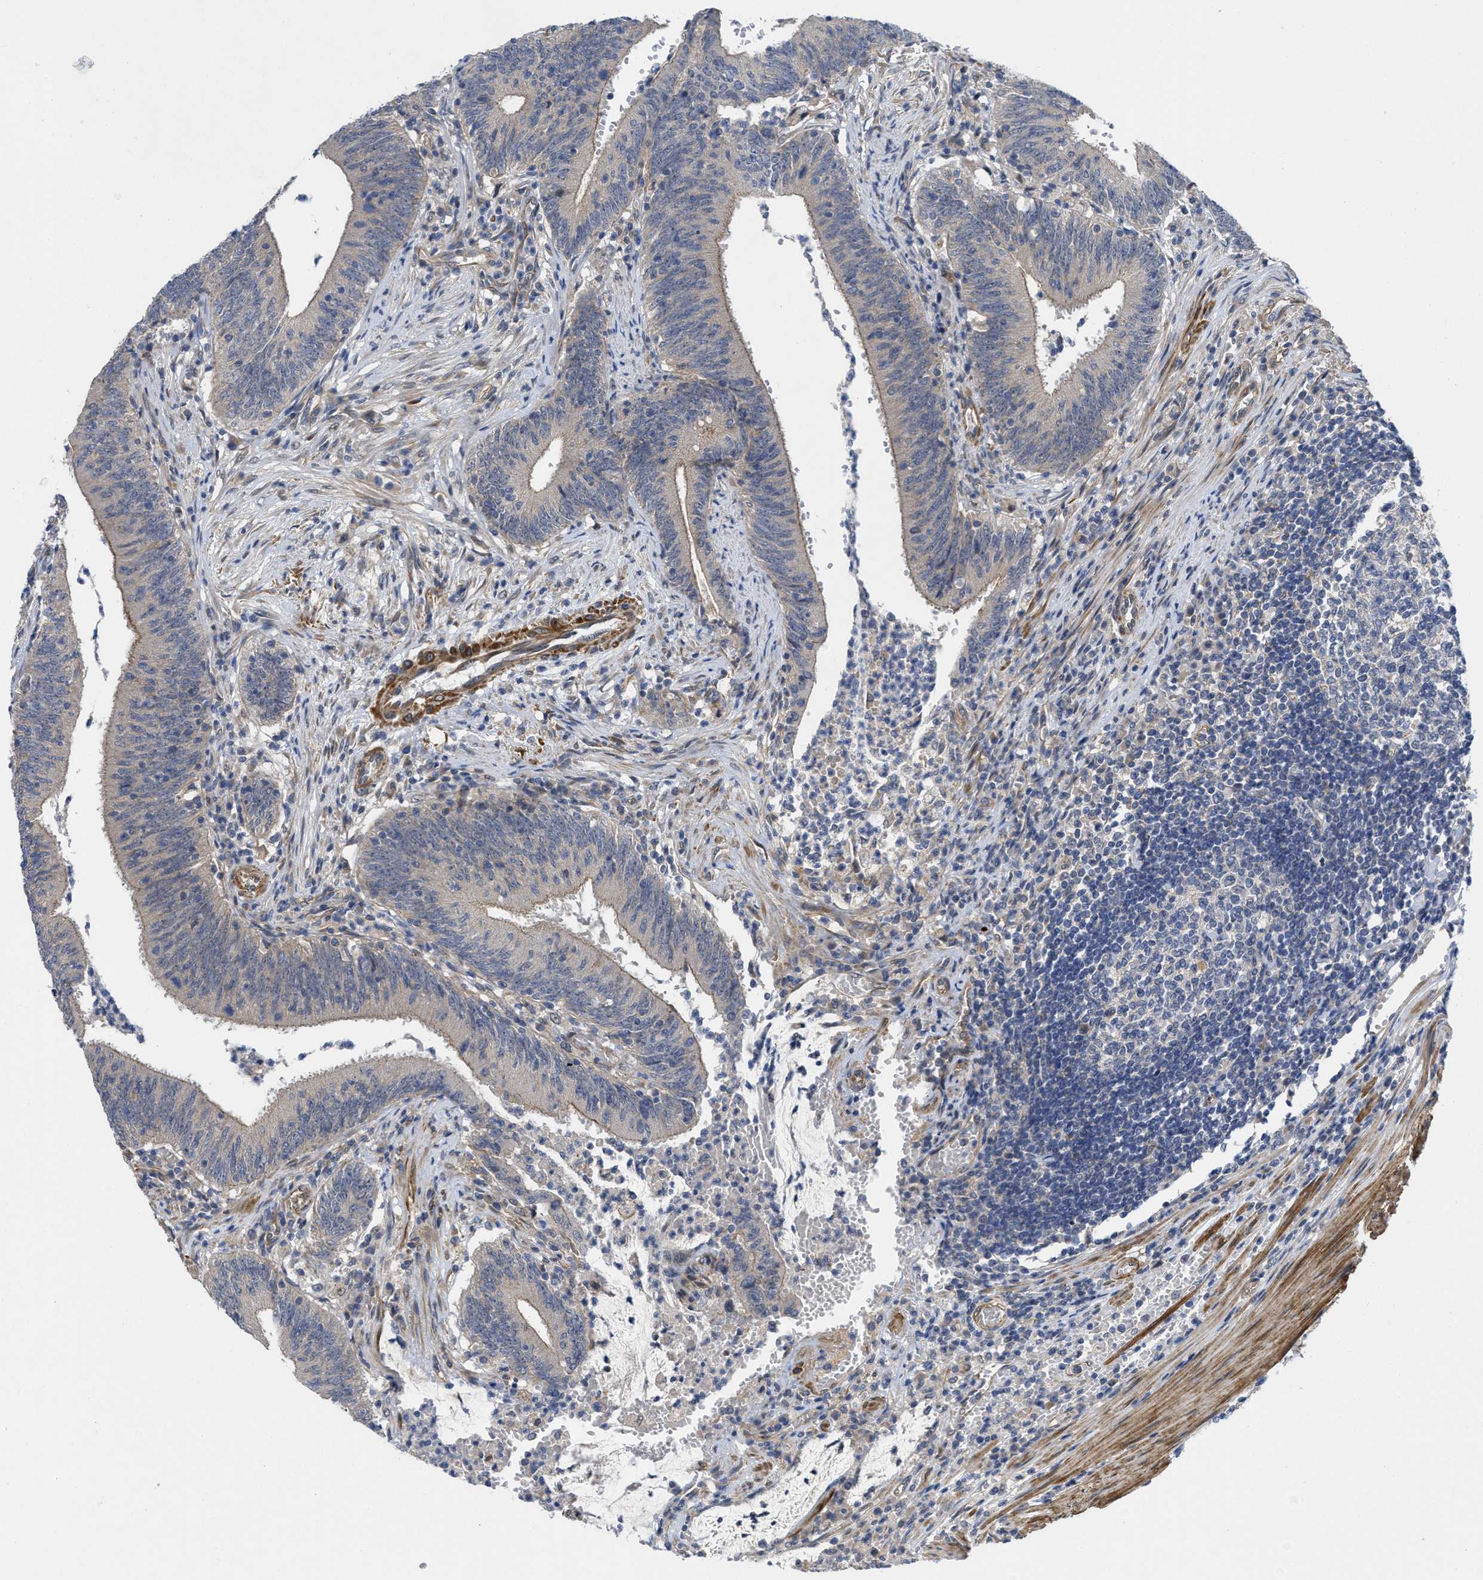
{"staining": {"intensity": "weak", "quantity": "<25%", "location": "cytoplasmic/membranous"}, "tissue": "colorectal cancer", "cell_type": "Tumor cells", "image_type": "cancer", "snomed": [{"axis": "morphology", "description": "Normal tissue, NOS"}, {"axis": "morphology", "description": "Adenocarcinoma, NOS"}, {"axis": "topography", "description": "Rectum"}], "caption": "Immunohistochemistry of human colorectal cancer (adenocarcinoma) shows no positivity in tumor cells.", "gene": "ARHGEF26", "patient": {"sex": "female", "age": 66}}